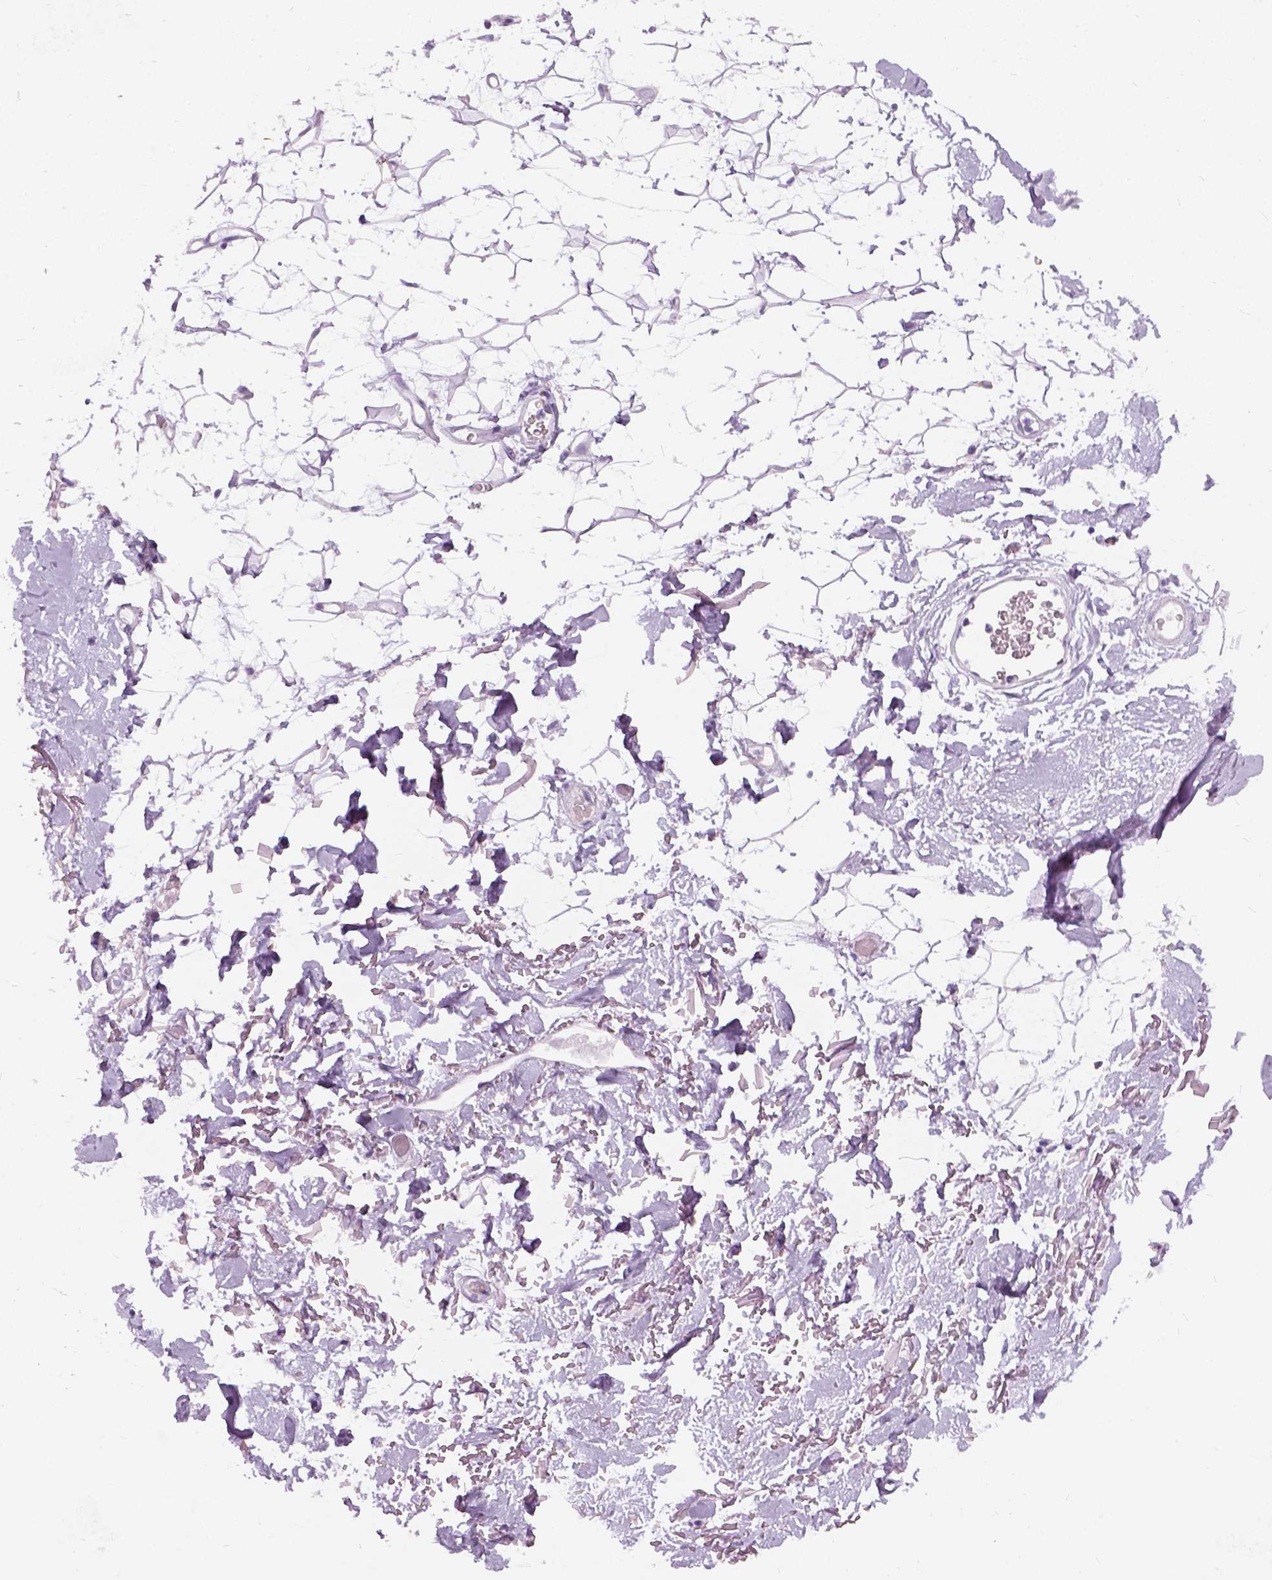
{"staining": {"intensity": "negative", "quantity": "none", "location": "none"}, "tissue": "adipose tissue", "cell_type": "Adipocytes", "image_type": "normal", "snomed": [{"axis": "morphology", "description": "Normal tissue, NOS"}, {"axis": "topography", "description": "Anal"}, {"axis": "topography", "description": "Peripheral nerve tissue"}], "caption": "Immunohistochemistry of normal adipose tissue reveals no positivity in adipocytes. The staining was performed using DAB (3,3'-diaminobenzidine) to visualize the protein expression in brown, while the nuclei were stained in blue with hematoxylin (Magnification: 20x).", "gene": "AXDND1", "patient": {"sex": "male", "age": 78}}